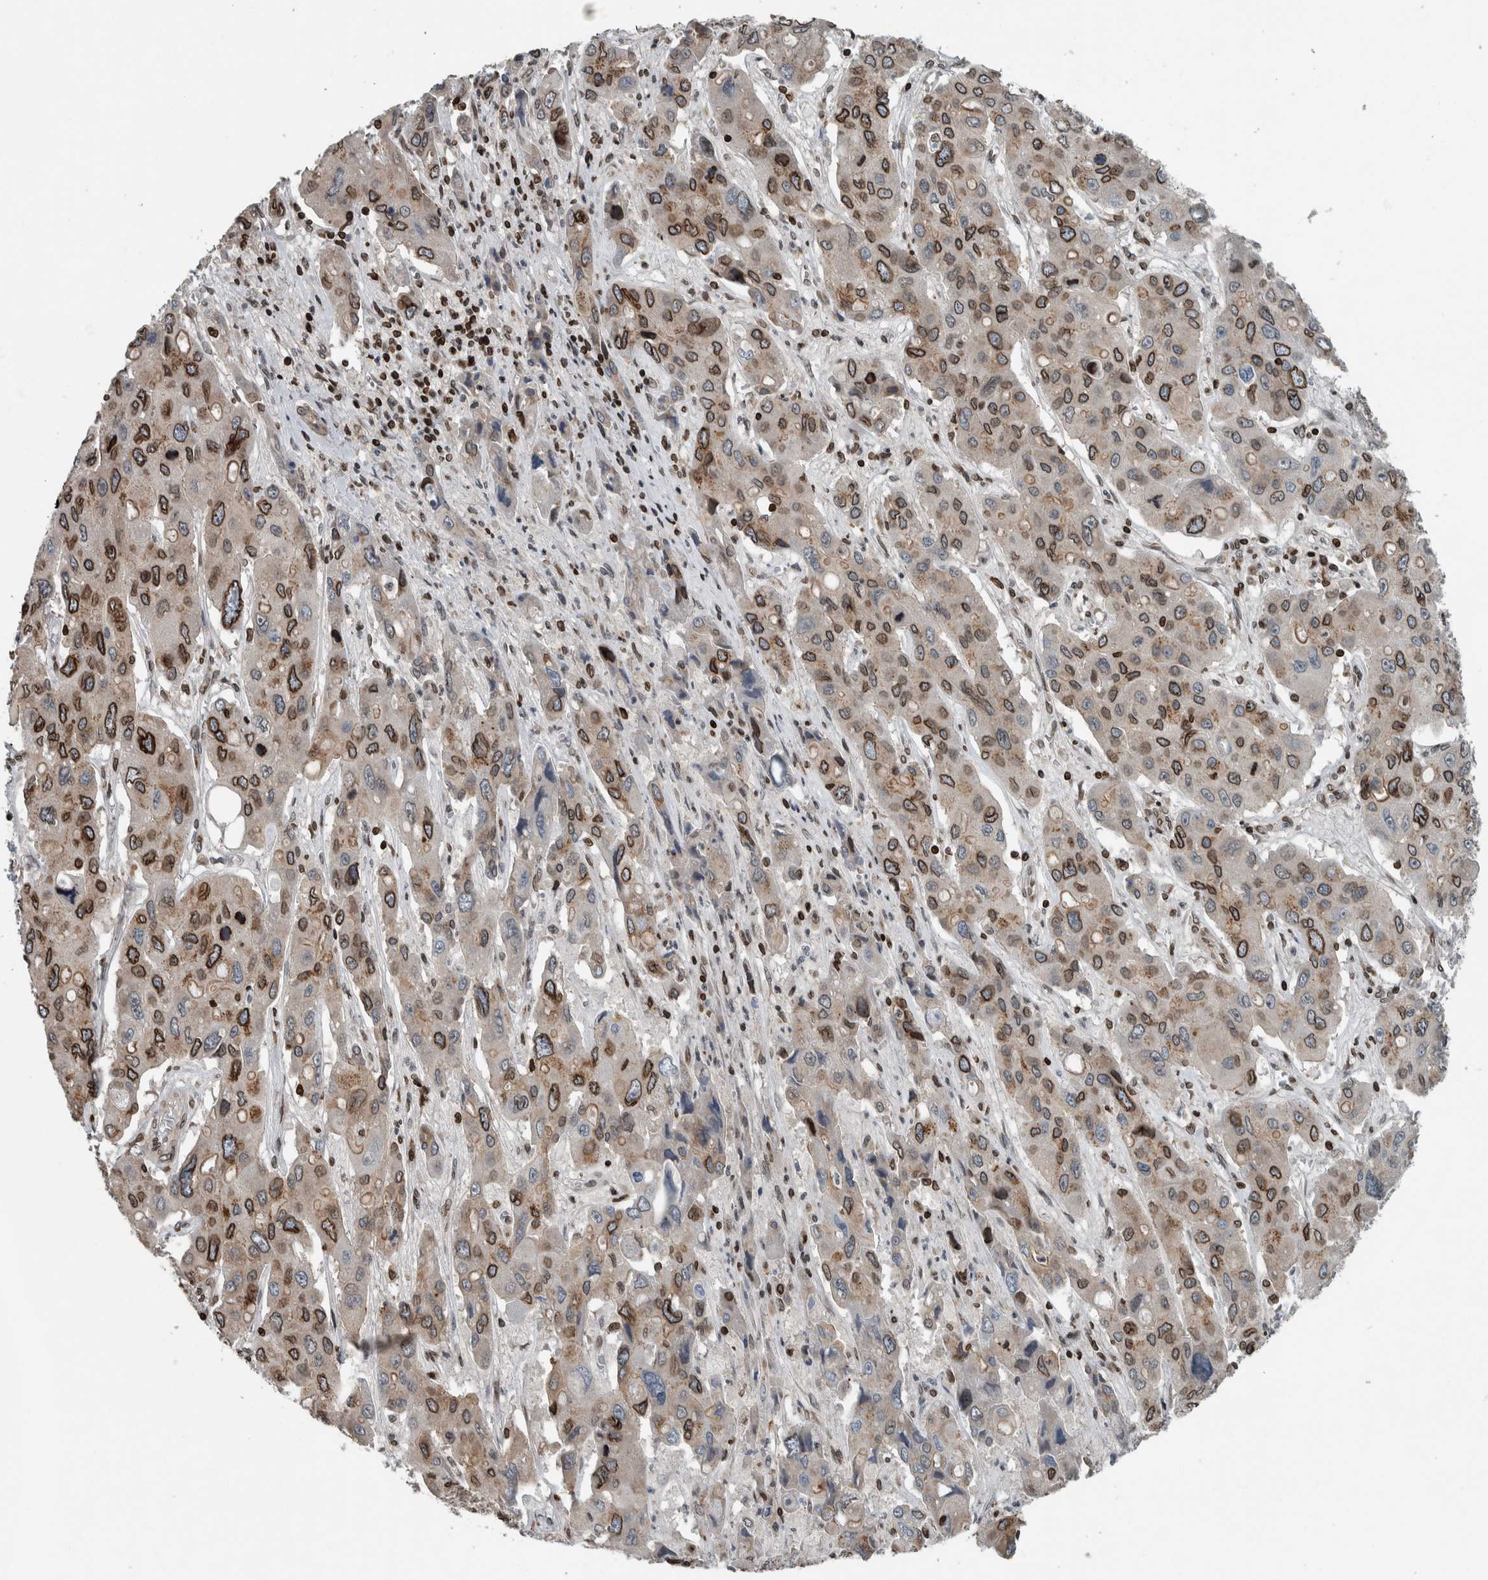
{"staining": {"intensity": "moderate", "quantity": "25%-75%", "location": "cytoplasmic/membranous,nuclear"}, "tissue": "liver cancer", "cell_type": "Tumor cells", "image_type": "cancer", "snomed": [{"axis": "morphology", "description": "Cholangiocarcinoma"}, {"axis": "topography", "description": "Liver"}], "caption": "The photomicrograph demonstrates staining of cholangiocarcinoma (liver), revealing moderate cytoplasmic/membranous and nuclear protein expression (brown color) within tumor cells.", "gene": "FAM135B", "patient": {"sex": "male", "age": 67}}